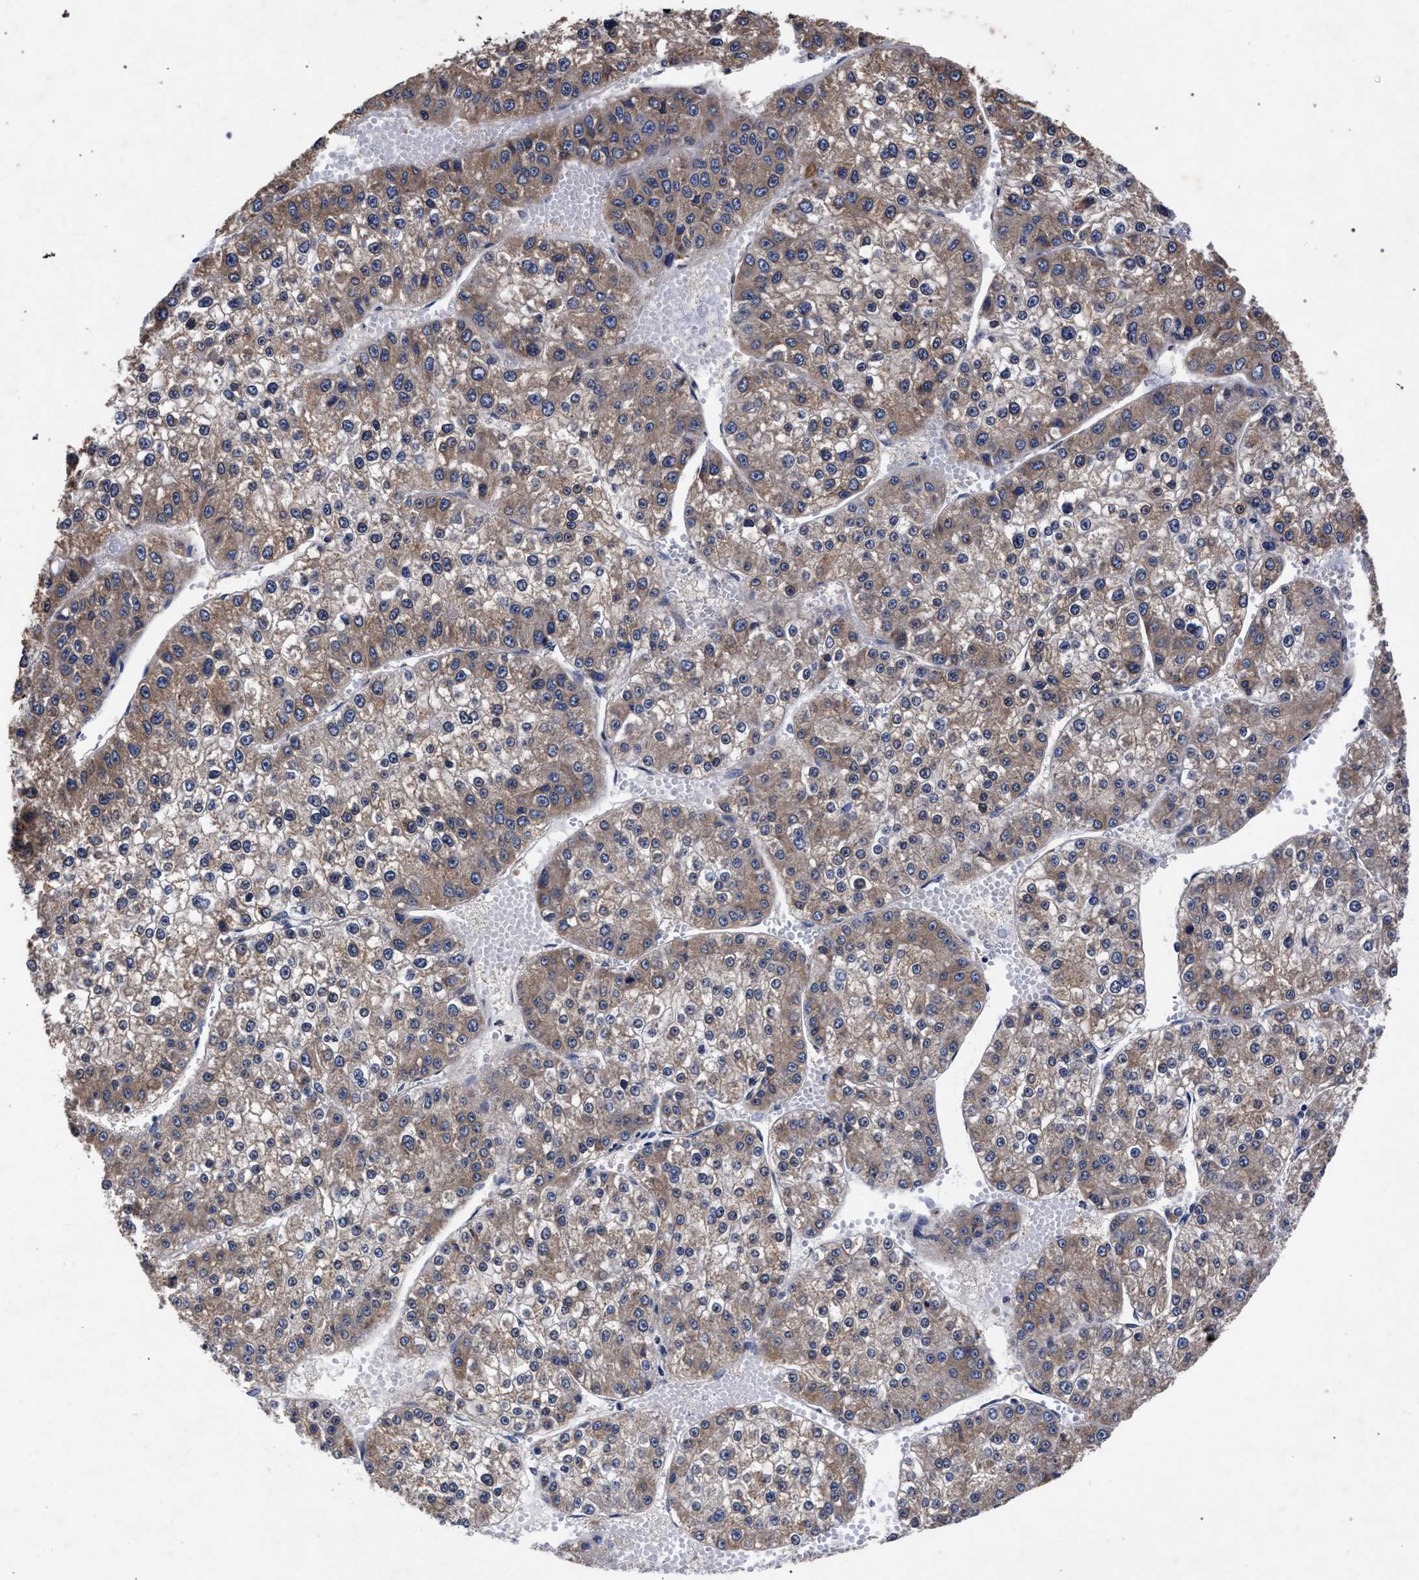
{"staining": {"intensity": "weak", "quantity": ">75%", "location": "cytoplasmic/membranous"}, "tissue": "liver cancer", "cell_type": "Tumor cells", "image_type": "cancer", "snomed": [{"axis": "morphology", "description": "Carcinoma, Hepatocellular, NOS"}, {"axis": "topography", "description": "Liver"}], "caption": "Human liver hepatocellular carcinoma stained with a brown dye shows weak cytoplasmic/membranous positive staining in about >75% of tumor cells.", "gene": "CFAP95", "patient": {"sex": "female", "age": 73}}